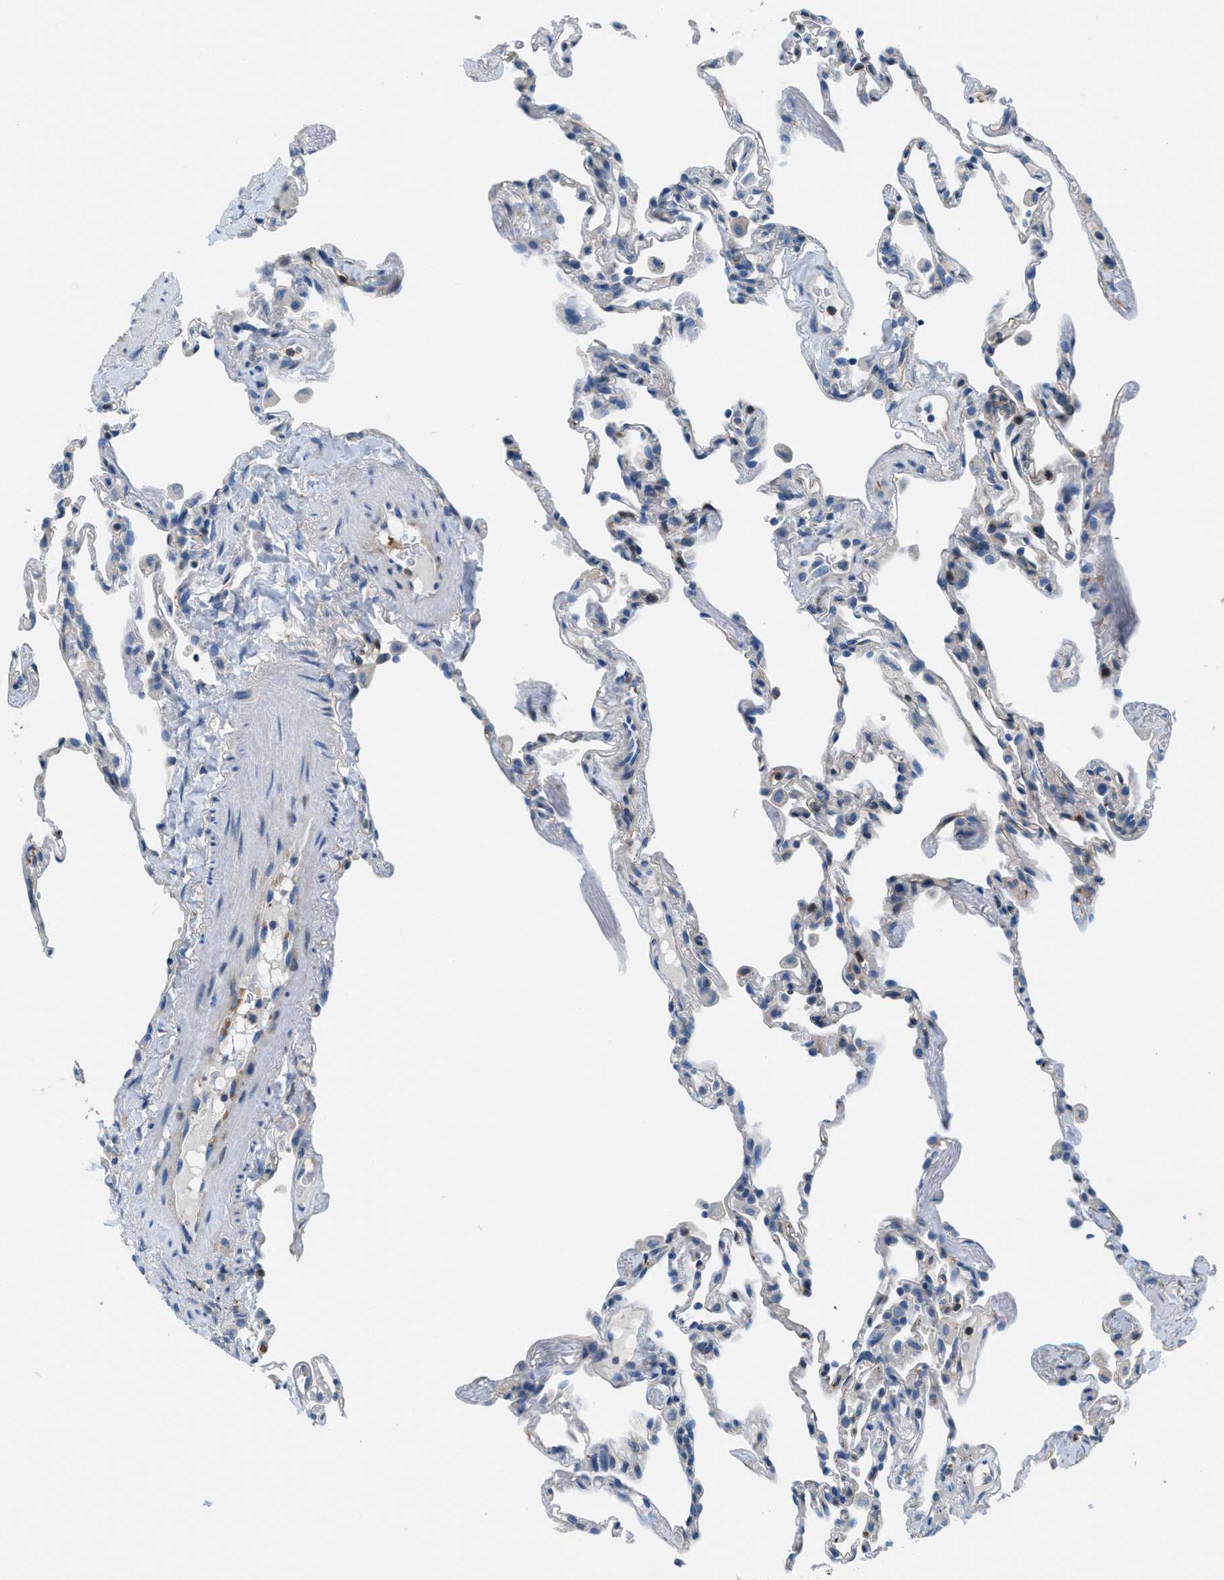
{"staining": {"intensity": "weak", "quantity": "<25%", "location": "cytoplasmic/membranous"}, "tissue": "lung", "cell_type": "Alveolar cells", "image_type": "normal", "snomed": [{"axis": "morphology", "description": "Normal tissue, NOS"}, {"axis": "topography", "description": "Lung"}], "caption": "Histopathology image shows no significant protein expression in alveolar cells of benign lung. (DAB (3,3'-diaminobenzidine) immunohistochemistry, high magnification).", "gene": "MAPRE2", "patient": {"sex": "male", "age": 59}}